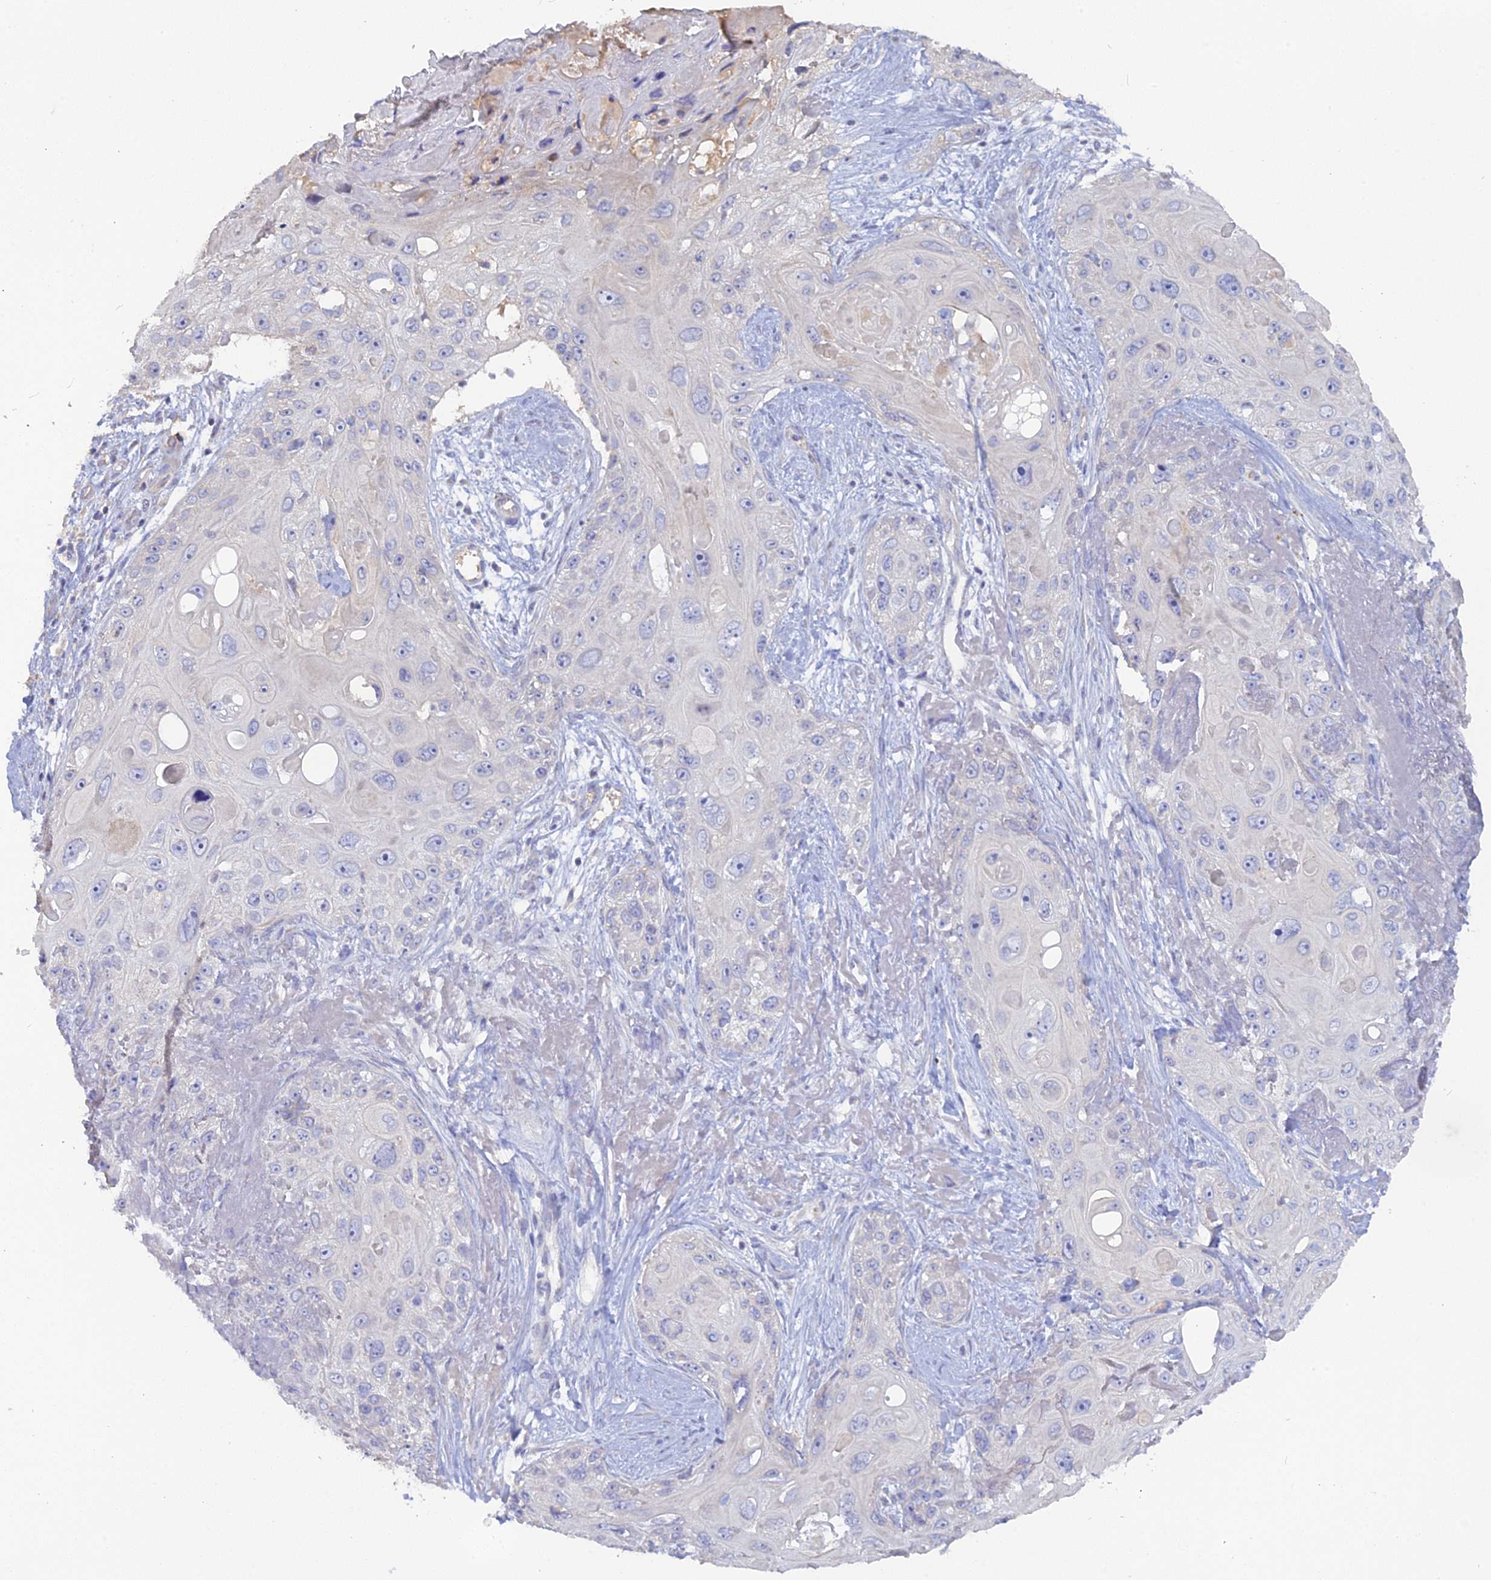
{"staining": {"intensity": "negative", "quantity": "none", "location": "none"}, "tissue": "skin cancer", "cell_type": "Tumor cells", "image_type": "cancer", "snomed": [{"axis": "morphology", "description": "Normal tissue, NOS"}, {"axis": "morphology", "description": "Squamous cell carcinoma, NOS"}, {"axis": "topography", "description": "Skin"}], "caption": "DAB immunohistochemical staining of human skin cancer (squamous cell carcinoma) shows no significant positivity in tumor cells.", "gene": "ADGRA1", "patient": {"sex": "male", "age": 72}}